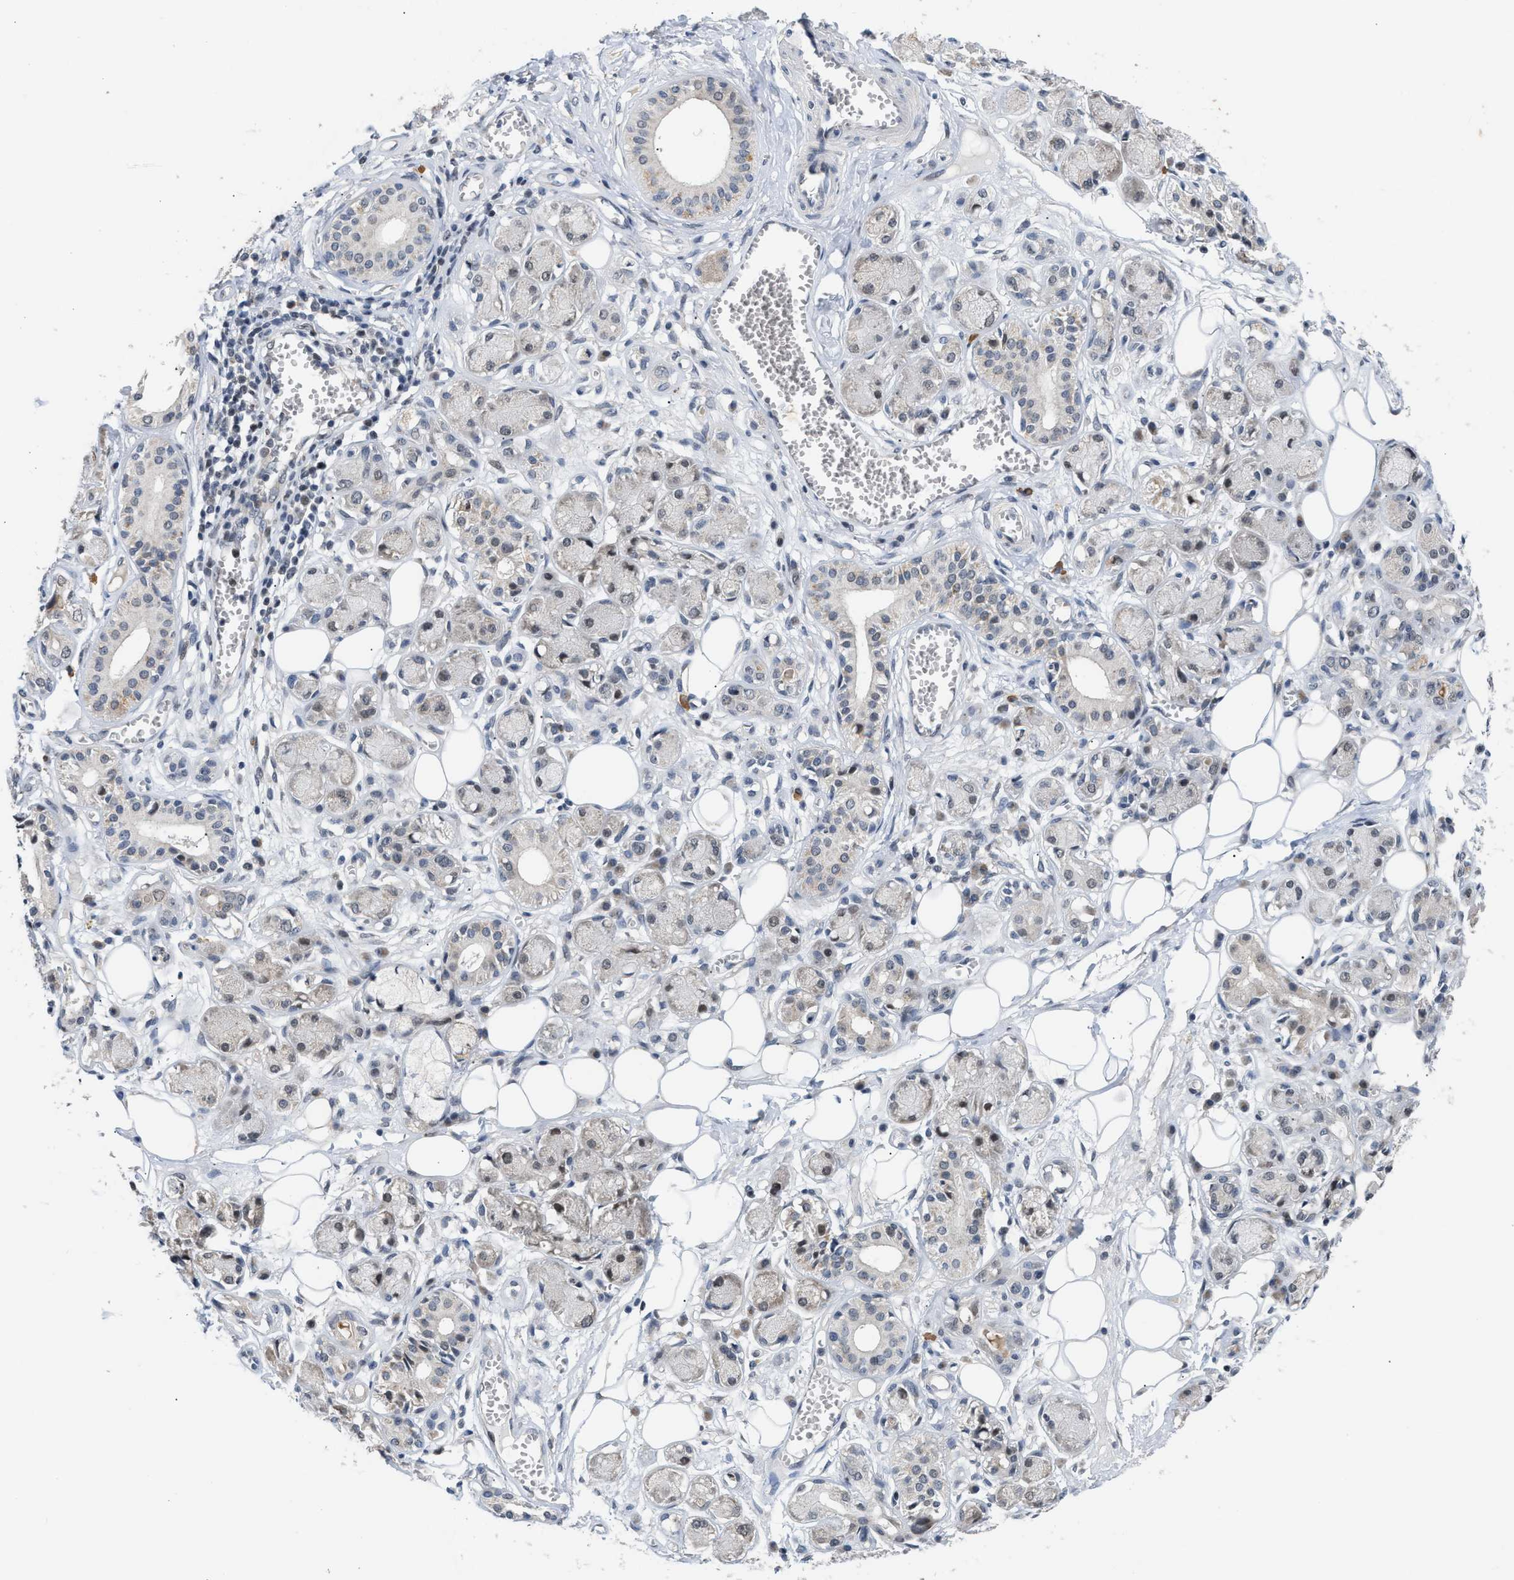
{"staining": {"intensity": "negative", "quantity": "none", "location": "none"}, "tissue": "adipose tissue", "cell_type": "Adipocytes", "image_type": "normal", "snomed": [{"axis": "morphology", "description": "Normal tissue, NOS"}, {"axis": "morphology", "description": "Inflammation, NOS"}, {"axis": "topography", "description": "Salivary gland"}, {"axis": "topography", "description": "Peripheral nerve tissue"}], "caption": "This is an immunohistochemistry (IHC) image of unremarkable adipose tissue. There is no staining in adipocytes.", "gene": "TXNRD3", "patient": {"sex": "female", "age": 75}}